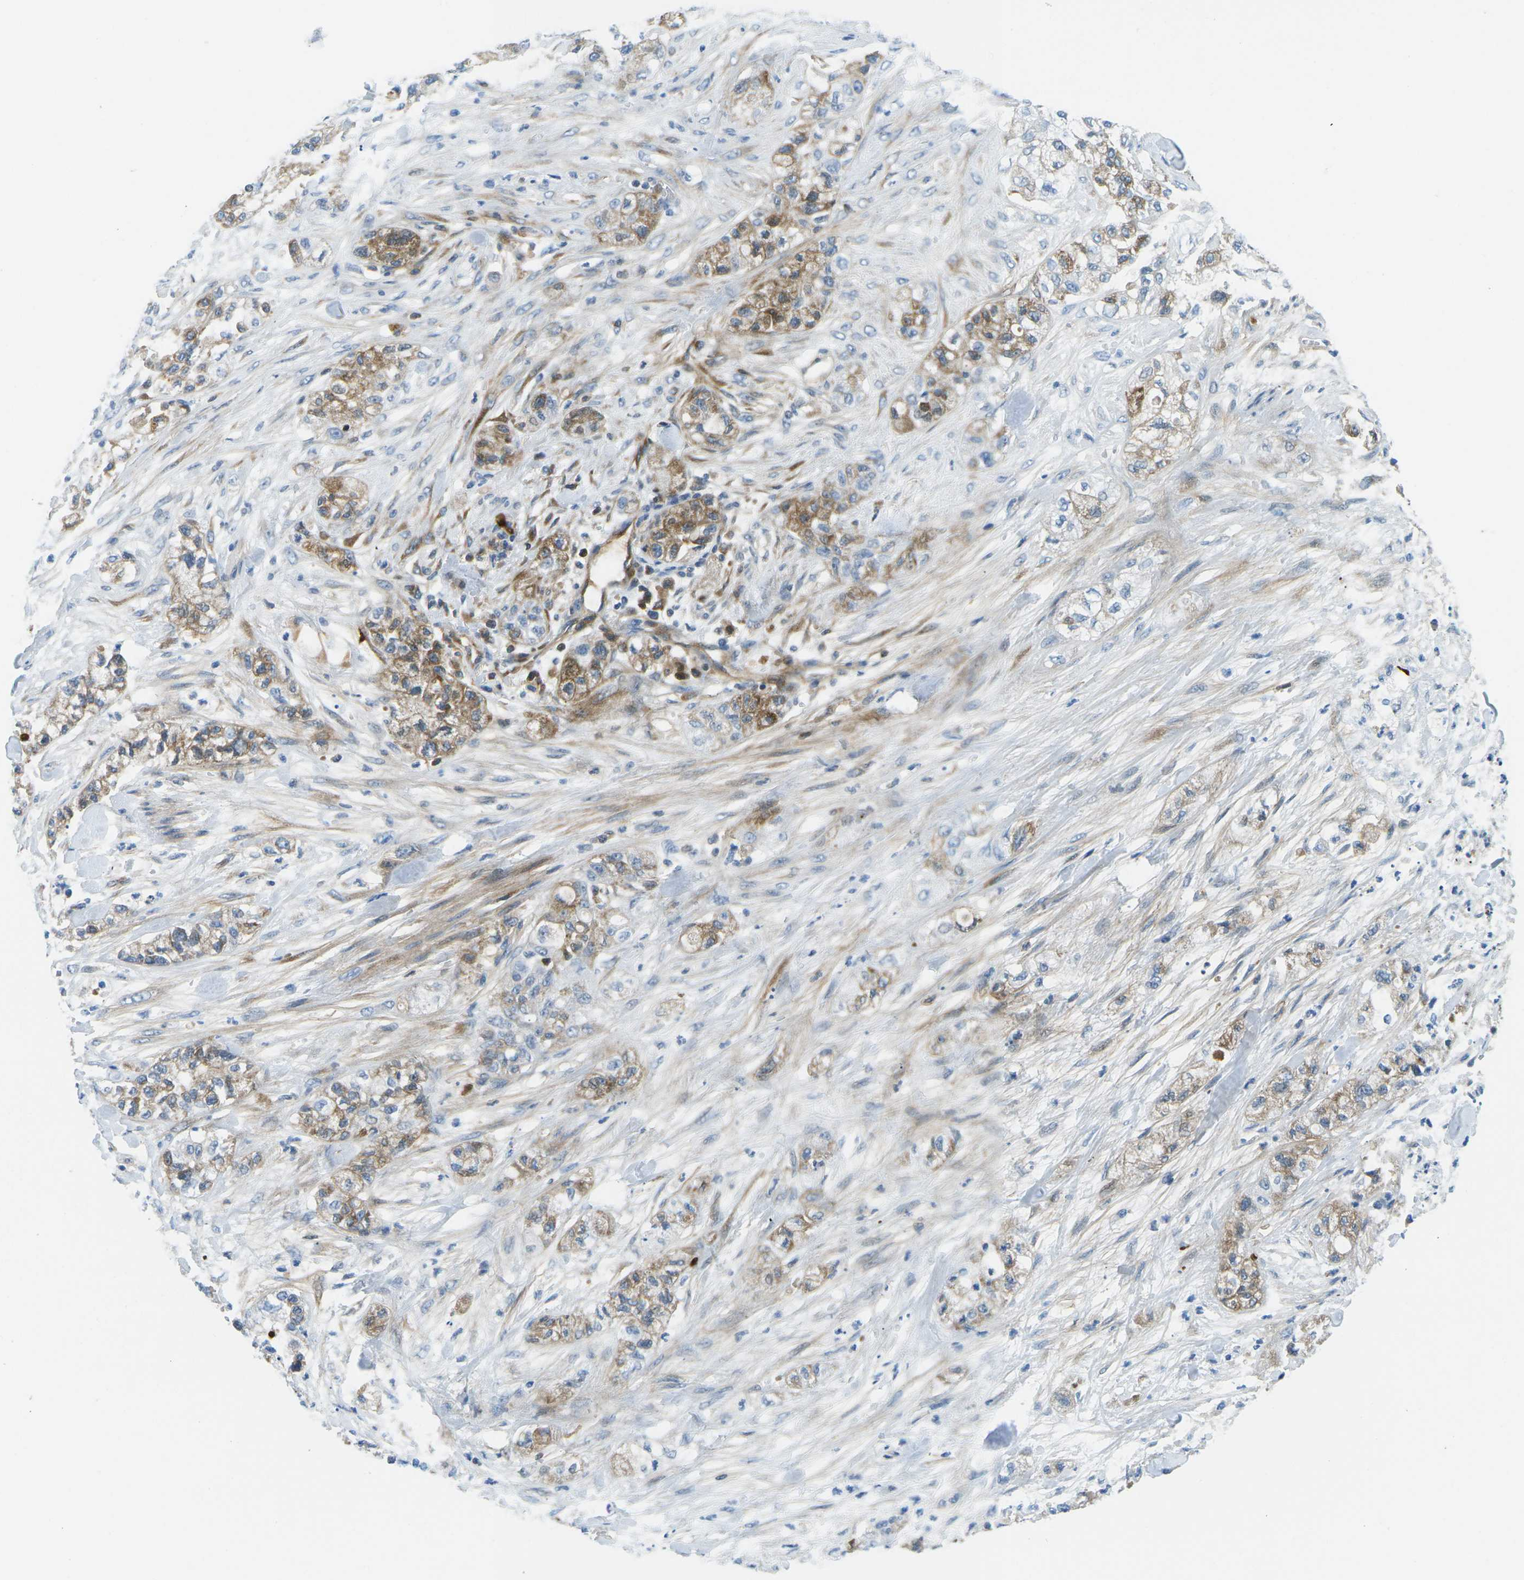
{"staining": {"intensity": "moderate", "quantity": ">75%", "location": "cytoplasmic/membranous"}, "tissue": "pancreatic cancer", "cell_type": "Tumor cells", "image_type": "cancer", "snomed": [{"axis": "morphology", "description": "Adenocarcinoma, NOS"}, {"axis": "topography", "description": "Pancreas"}], "caption": "Pancreatic adenocarcinoma stained for a protein shows moderate cytoplasmic/membranous positivity in tumor cells. (brown staining indicates protein expression, while blue staining denotes nuclei).", "gene": "CFB", "patient": {"sex": "female", "age": 78}}